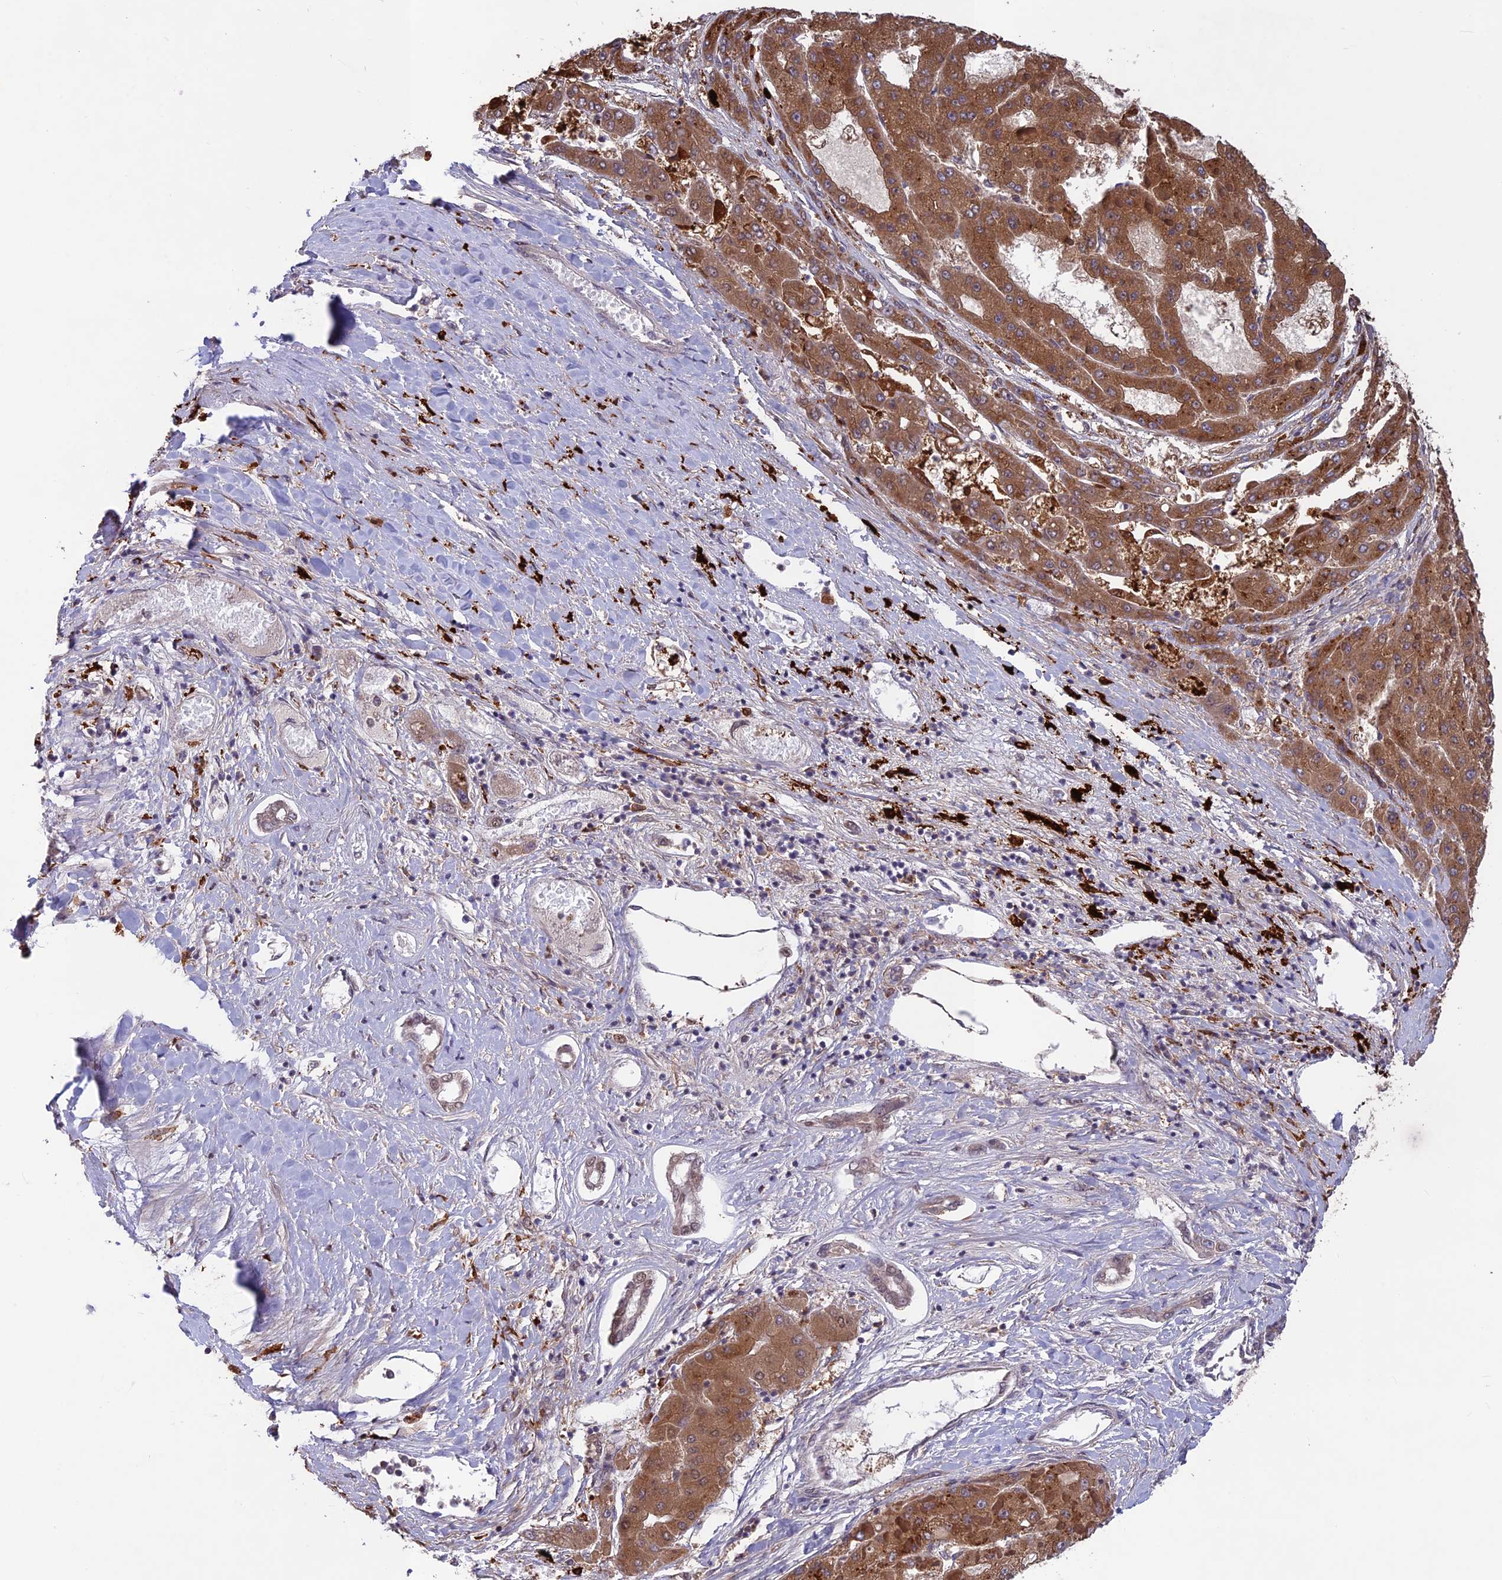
{"staining": {"intensity": "moderate", "quantity": ">75%", "location": "cytoplasmic/membranous"}, "tissue": "liver cancer", "cell_type": "Tumor cells", "image_type": "cancer", "snomed": [{"axis": "morphology", "description": "Carcinoma, Hepatocellular, NOS"}, {"axis": "topography", "description": "Liver"}], "caption": "IHC histopathology image of human liver cancer (hepatocellular carcinoma) stained for a protein (brown), which exhibits medium levels of moderate cytoplasmic/membranous expression in approximately >75% of tumor cells.", "gene": "MAST2", "patient": {"sex": "female", "age": 73}}